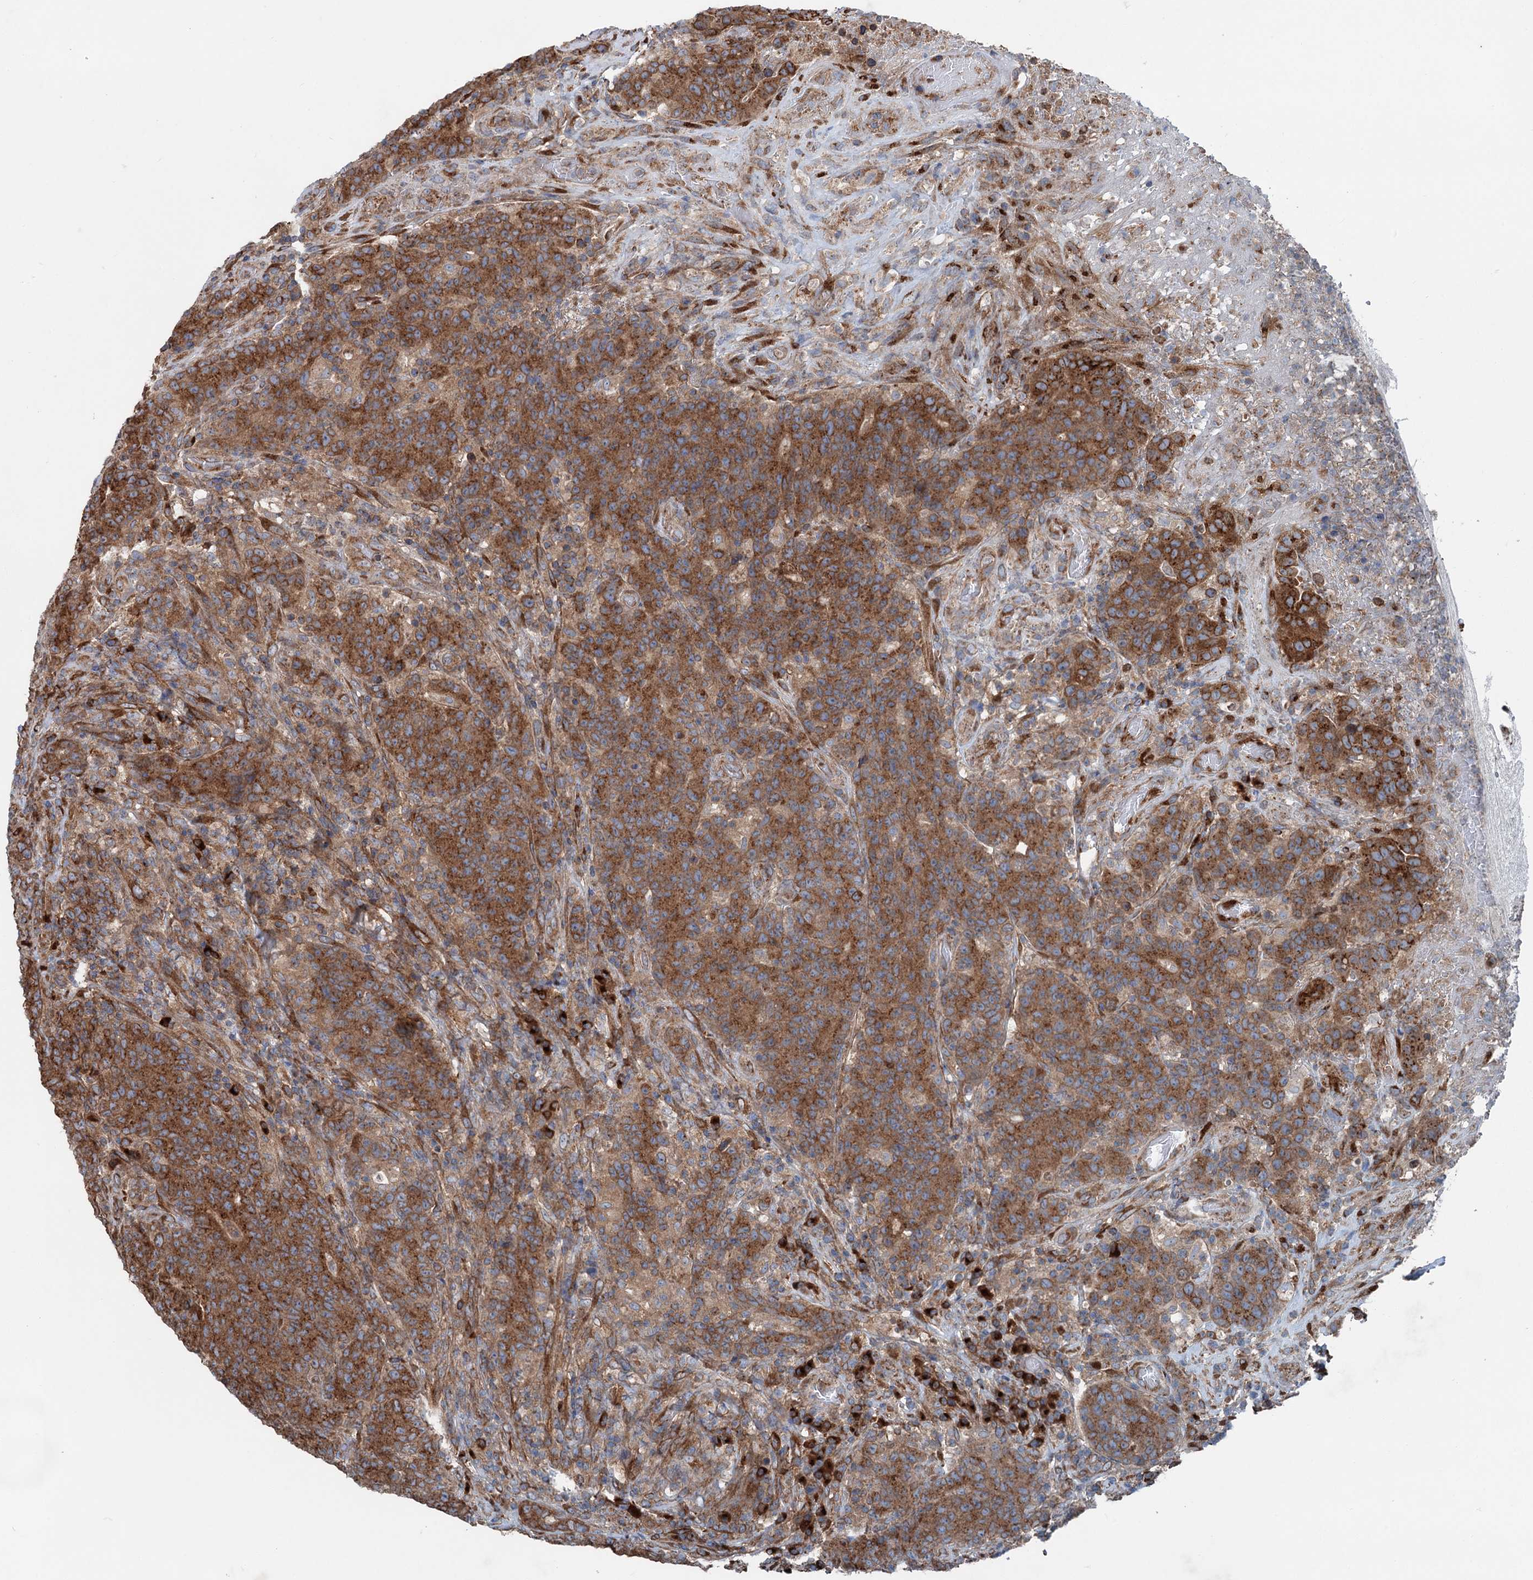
{"staining": {"intensity": "strong", "quantity": ">75%", "location": "cytoplasmic/membranous"}, "tissue": "colorectal cancer", "cell_type": "Tumor cells", "image_type": "cancer", "snomed": [{"axis": "morphology", "description": "Adenocarcinoma, NOS"}, {"axis": "topography", "description": "Colon"}], "caption": "Immunohistochemical staining of colorectal cancer (adenocarcinoma) demonstrates strong cytoplasmic/membranous protein staining in about >75% of tumor cells.", "gene": "CALCOCO1", "patient": {"sex": "female", "age": 75}}